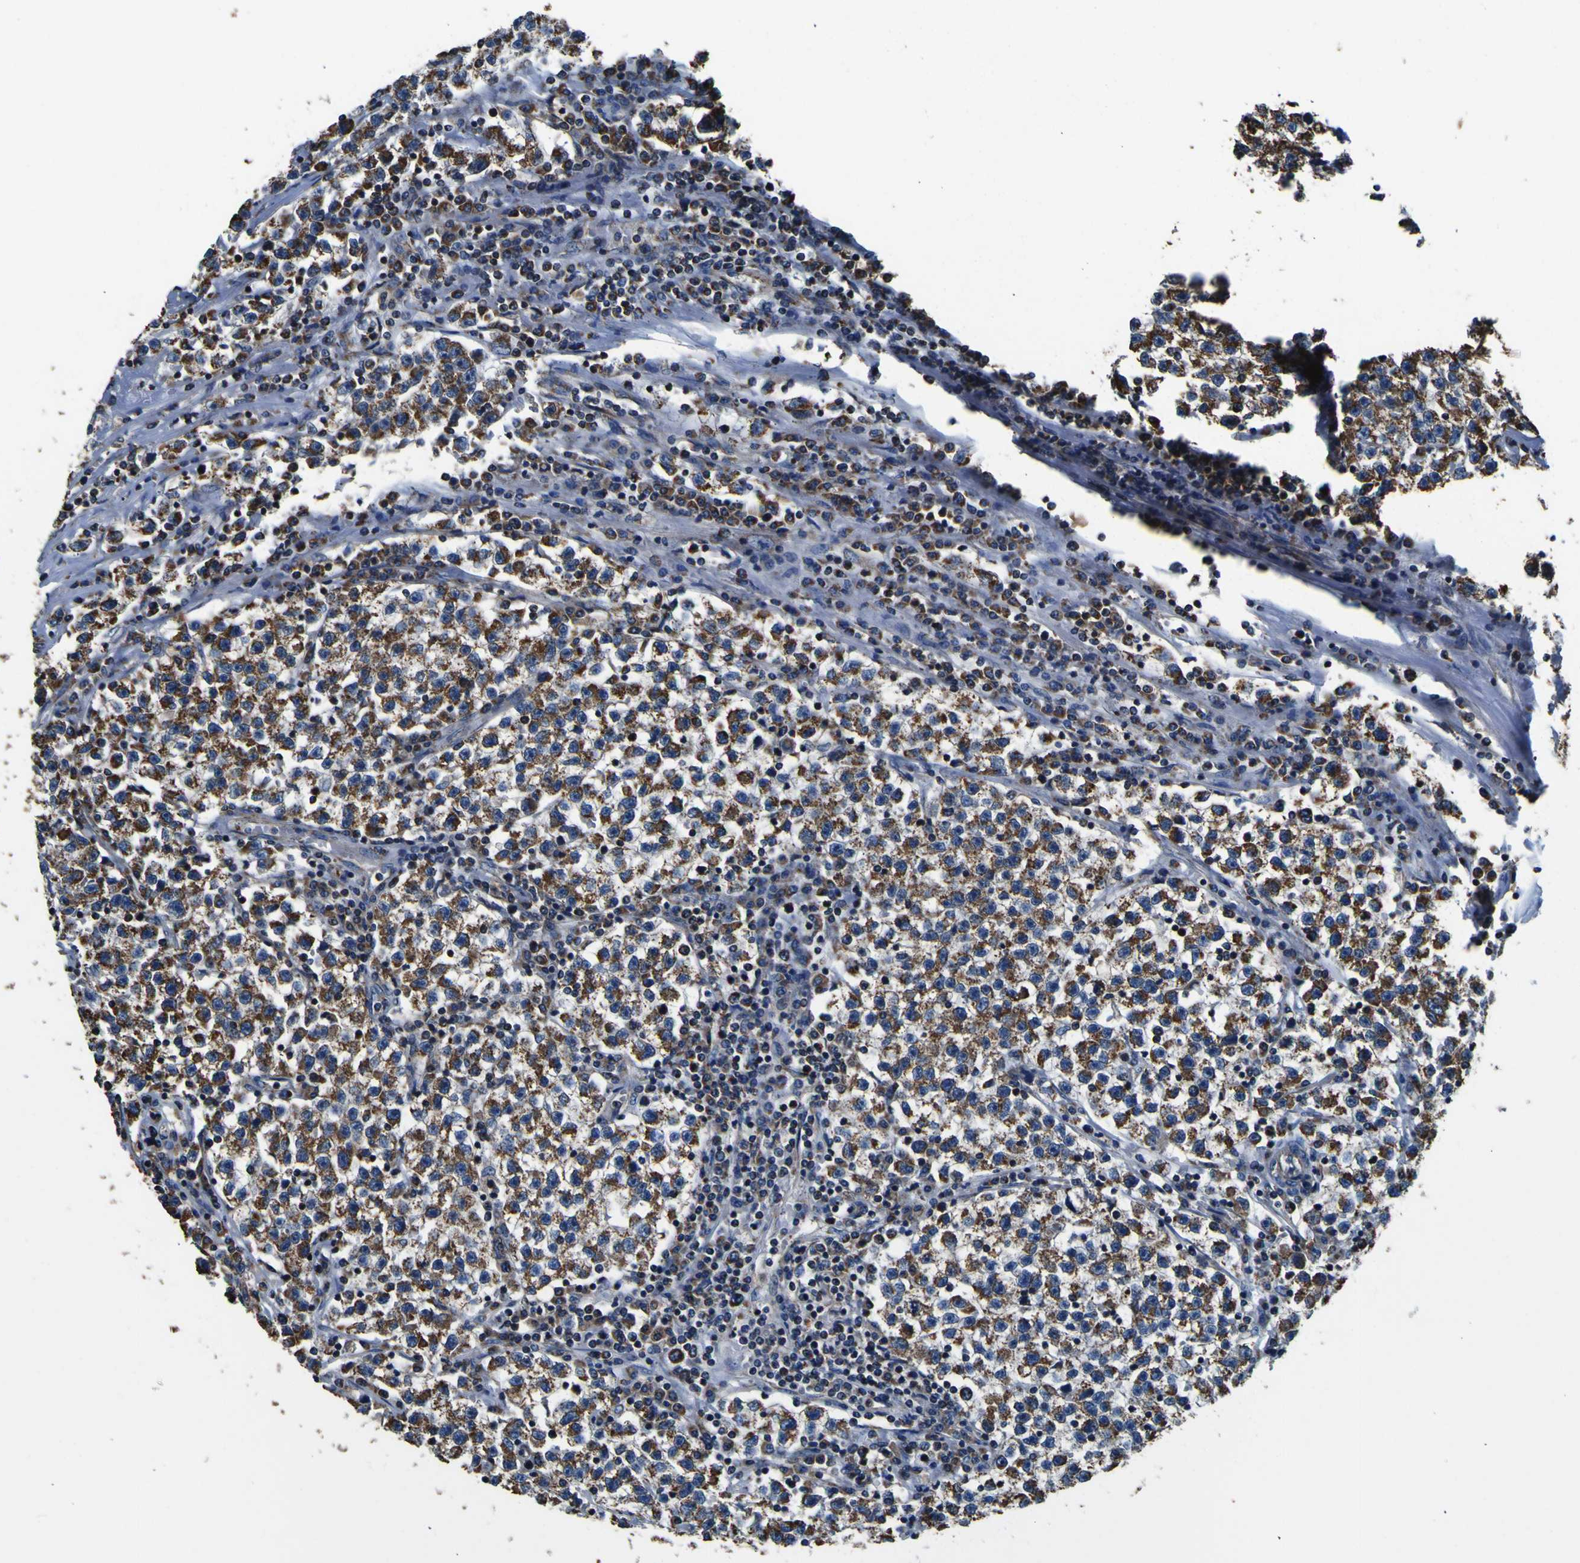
{"staining": {"intensity": "moderate", "quantity": ">75%", "location": "cytoplasmic/membranous"}, "tissue": "testis cancer", "cell_type": "Tumor cells", "image_type": "cancer", "snomed": [{"axis": "morphology", "description": "Seminoma, NOS"}, {"axis": "topography", "description": "Testis"}], "caption": "Human testis cancer stained with a brown dye demonstrates moderate cytoplasmic/membranous positive staining in approximately >75% of tumor cells.", "gene": "INPP5A", "patient": {"sex": "male", "age": 22}}